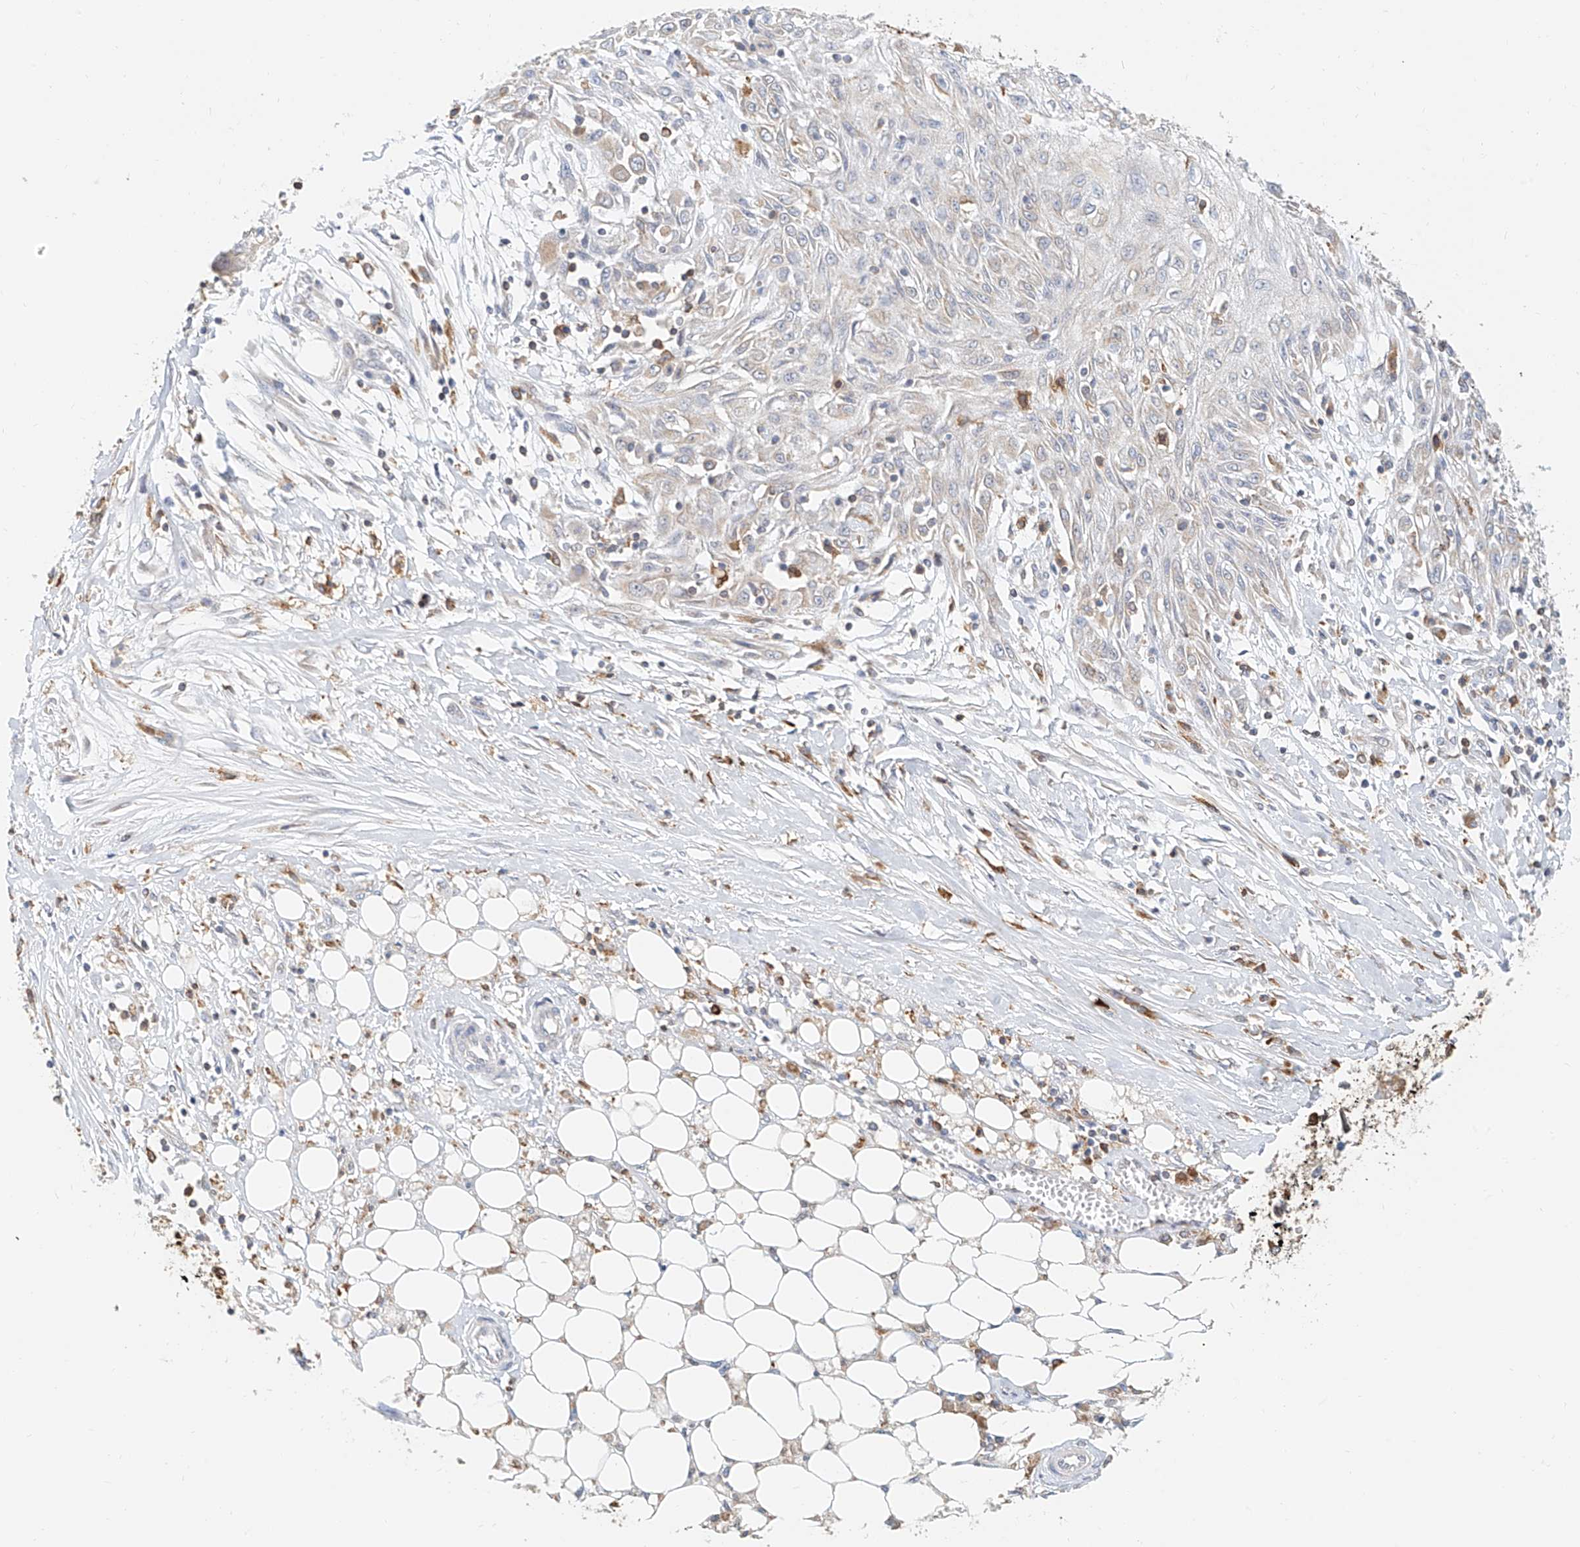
{"staining": {"intensity": "weak", "quantity": "<25%", "location": "cytoplasmic/membranous"}, "tissue": "skin cancer", "cell_type": "Tumor cells", "image_type": "cancer", "snomed": [{"axis": "morphology", "description": "Squamous cell carcinoma, NOS"}, {"axis": "morphology", "description": "Squamous cell carcinoma, metastatic, NOS"}, {"axis": "topography", "description": "Skin"}, {"axis": "topography", "description": "Lymph node"}], "caption": "DAB immunohistochemical staining of human skin cancer (metastatic squamous cell carcinoma) exhibits no significant expression in tumor cells.", "gene": "DHRS7", "patient": {"sex": "male", "age": 75}}